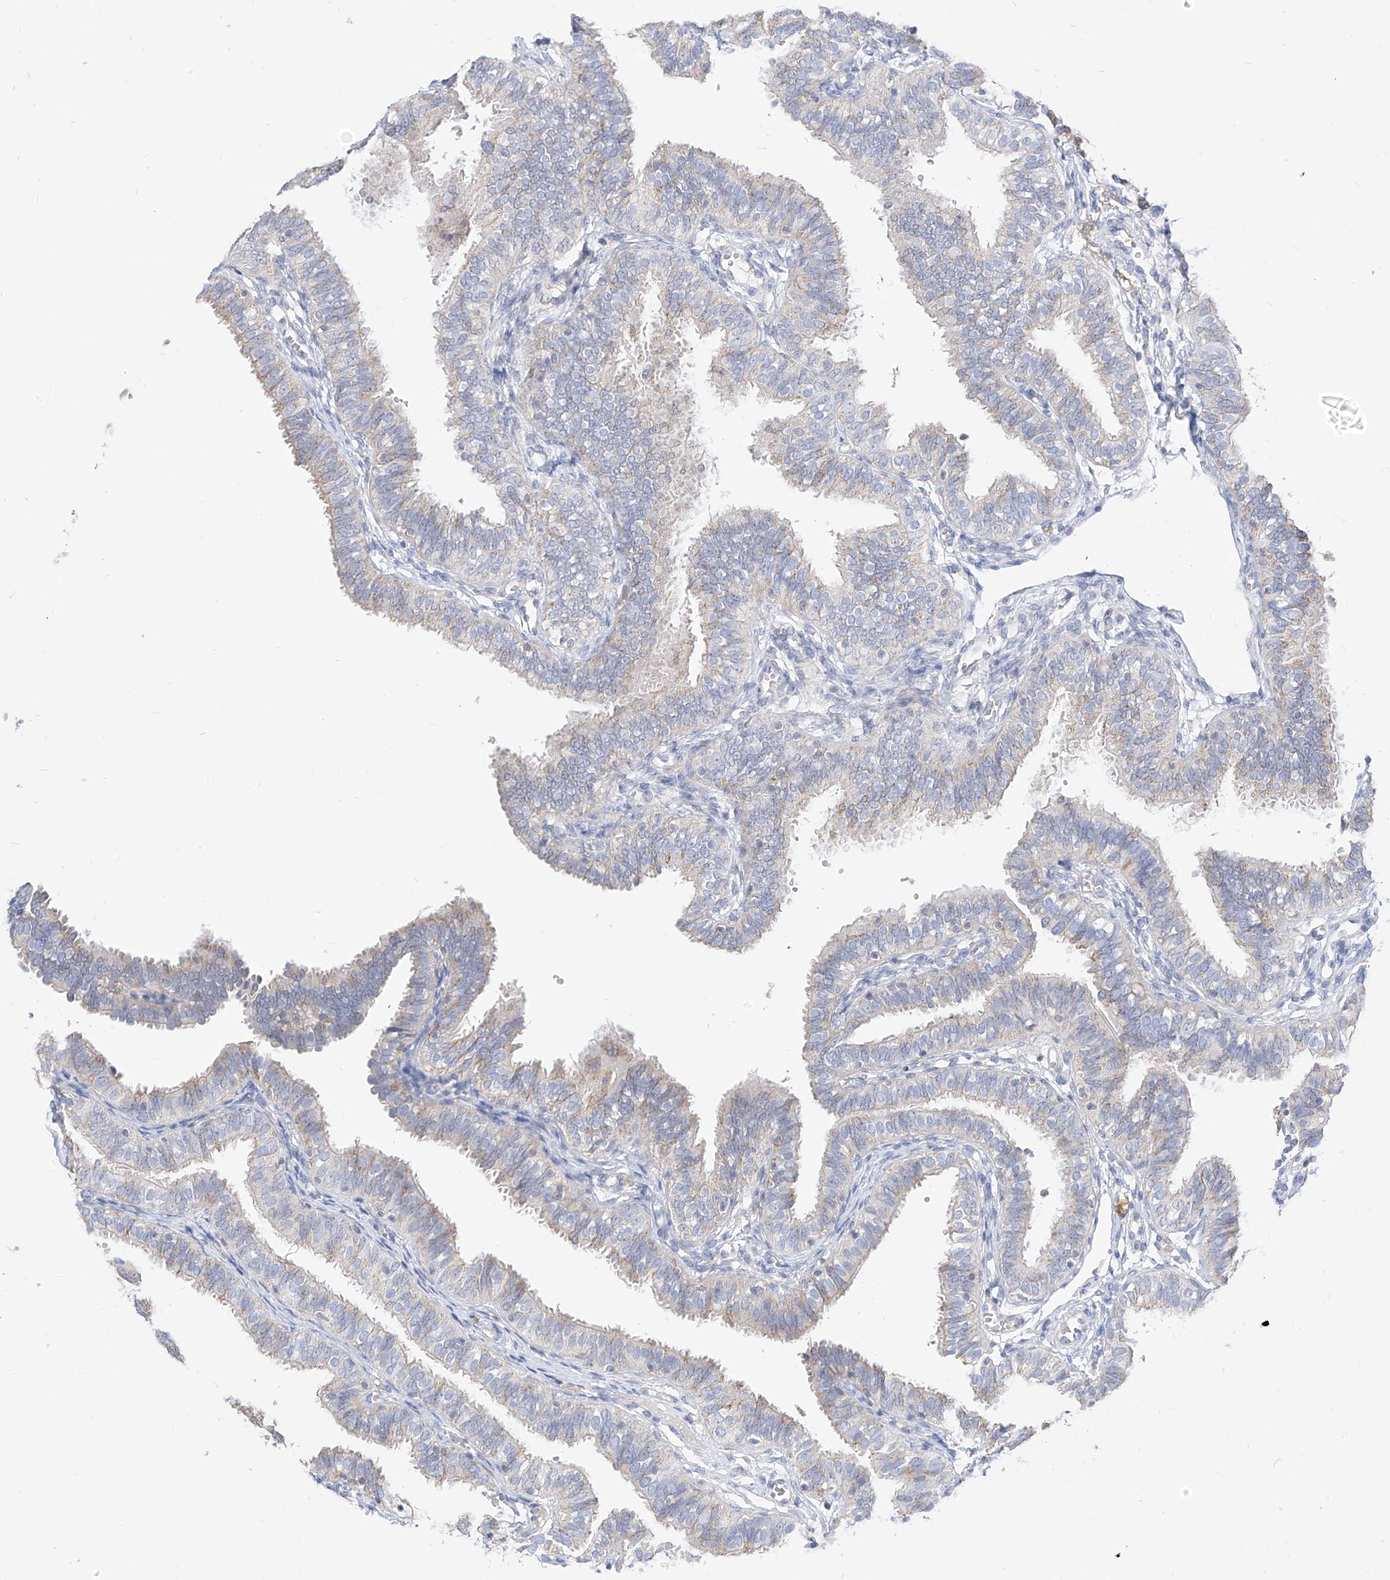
{"staining": {"intensity": "moderate", "quantity": "25%-75%", "location": "cytoplasmic/membranous"}, "tissue": "fallopian tube", "cell_type": "Glandular cells", "image_type": "normal", "snomed": [{"axis": "morphology", "description": "Normal tissue, NOS"}, {"axis": "topography", "description": "Fallopian tube"}], "caption": "A medium amount of moderate cytoplasmic/membranous expression is identified in approximately 25%-75% of glandular cells in normal fallopian tube.", "gene": "RASA2", "patient": {"sex": "female", "age": 35}}